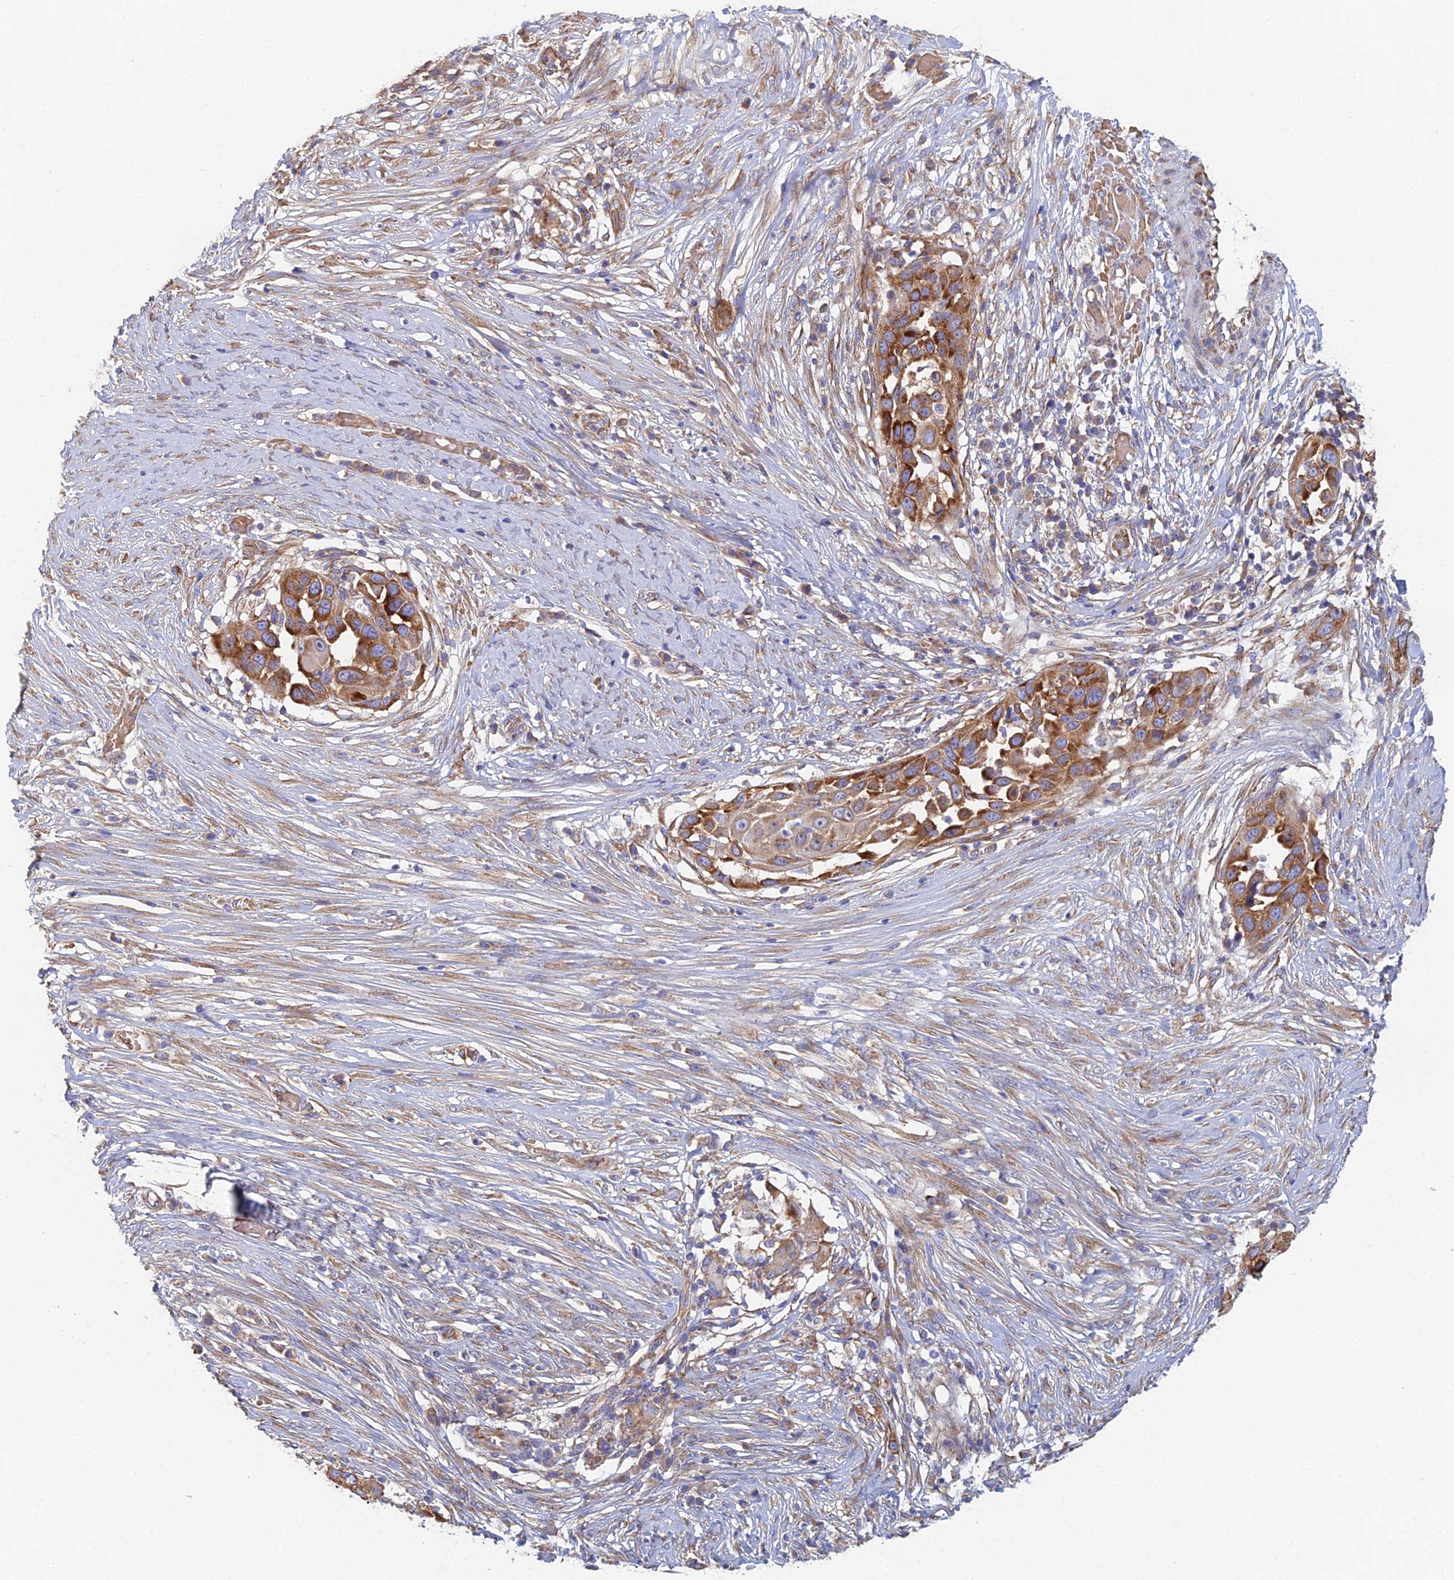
{"staining": {"intensity": "strong", "quantity": "25%-75%", "location": "cytoplasmic/membranous"}, "tissue": "skin cancer", "cell_type": "Tumor cells", "image_type": "cancer", "snomed": [{"axis": "morphology", "description": "Squamous cell carcinoma, NOS"}, {"axis": "topography", "description": "Skin"}], "caption": "Immunohistochemistry photomicrograph of neoplastic tissue: human skin cancer (squamous cell carcinoma) stained using immunohistochemistry (IHC) reveals high levels of strong protein expression localized specifically in the cytoplasmic/membranous of tumor cells, appearing as a cytoplasmic/membranous brown color.", "gene": "ELOF1", "patient": {"sex": "female", "age": 44}}